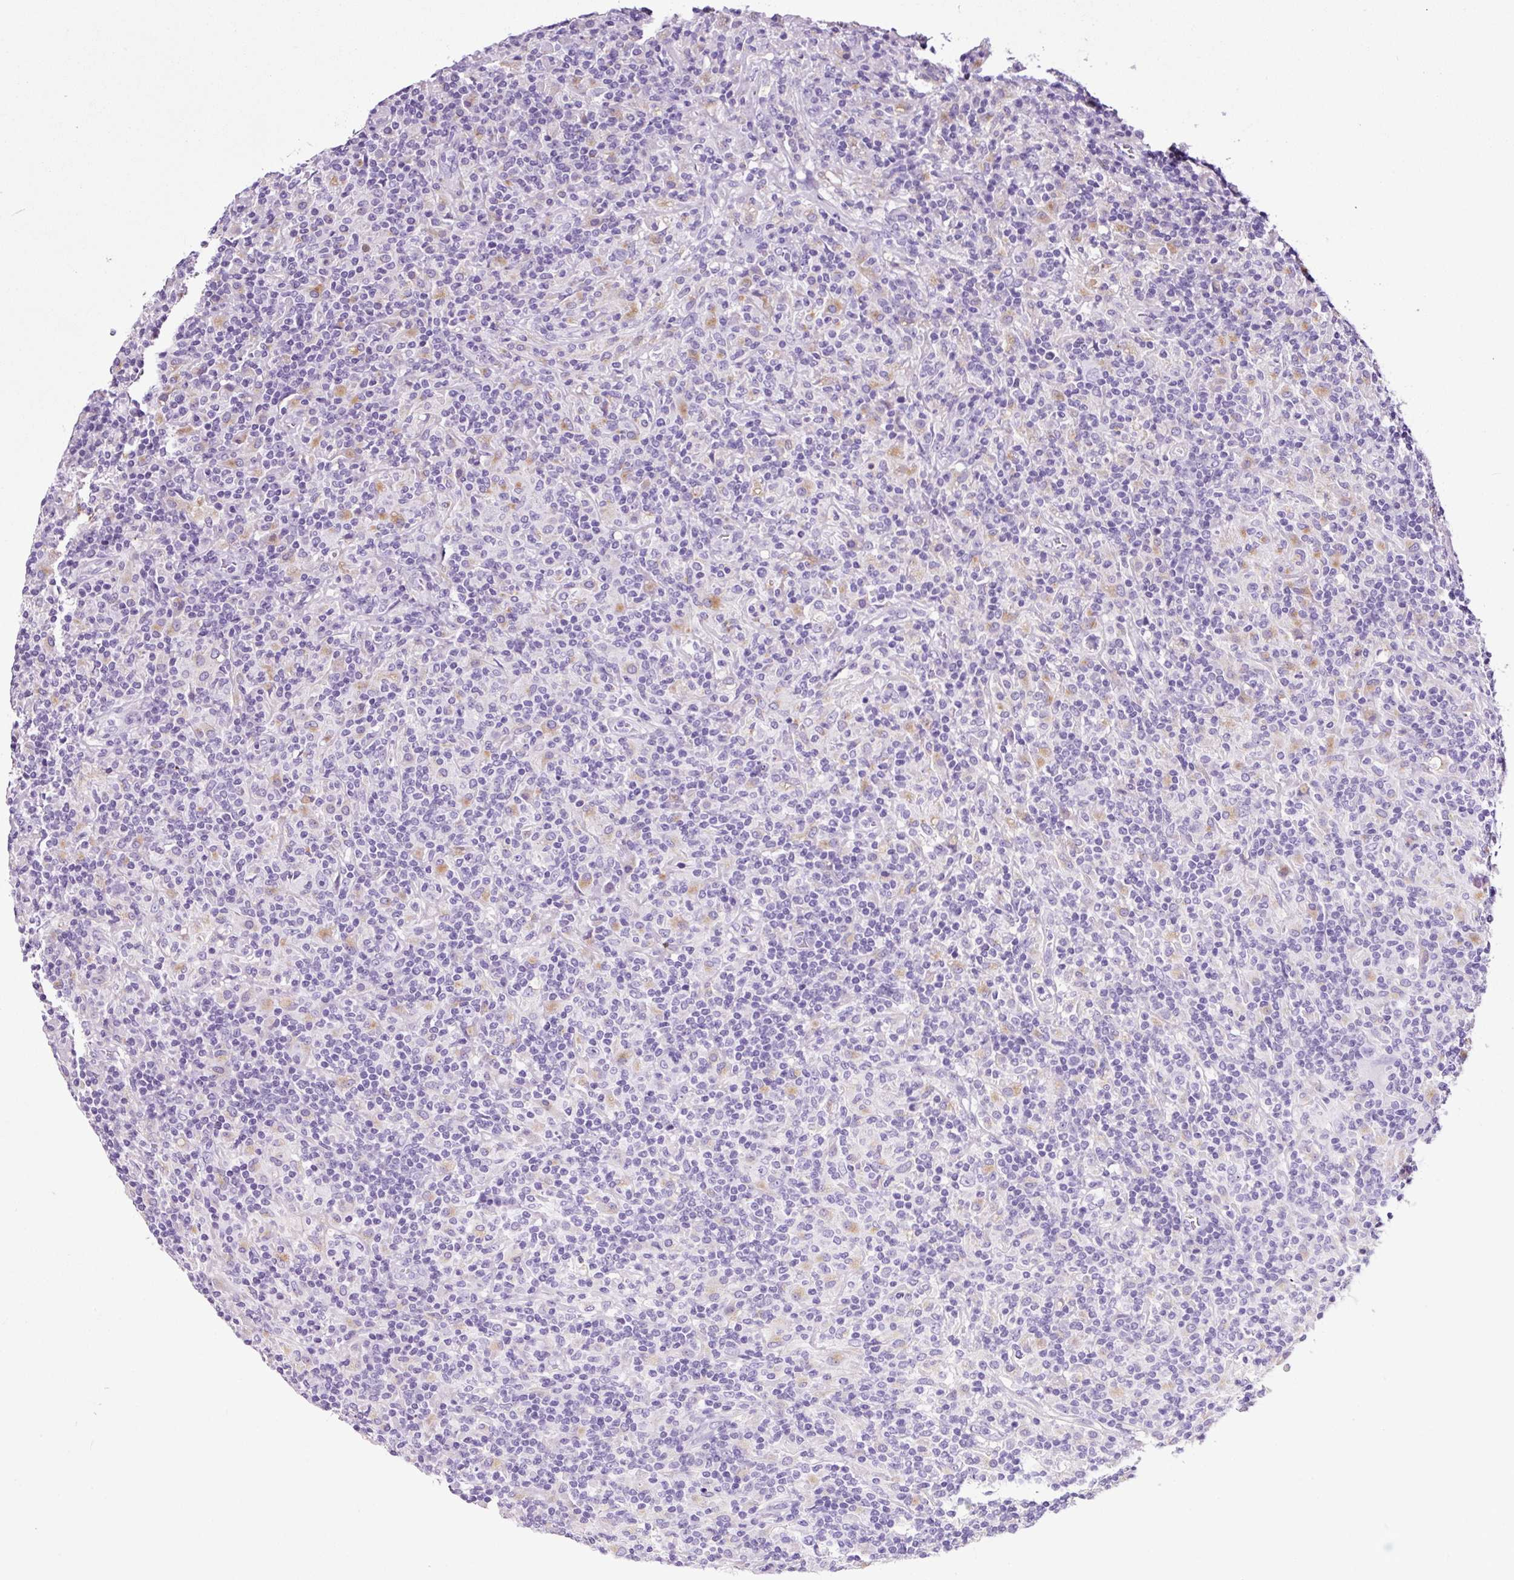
{"staining": {"intensity": "negative", "quantity": "none", "location": "none"}, "tissue": "lymphoma", "cell_type": "Tumor cells", "image_type": "cancer", "snomed": [{"axis": "morphology", "description": "Hodgkin's disease, NOS"}, {"axis": "topography", "description": "Lymph node"}], "caption": "Human lymphoma stained for a protein using immunohistochemistry exhibits no expression in tumor cells.", "gene": "FBXL7", "patient": {"sex": "male", "age": 70}}